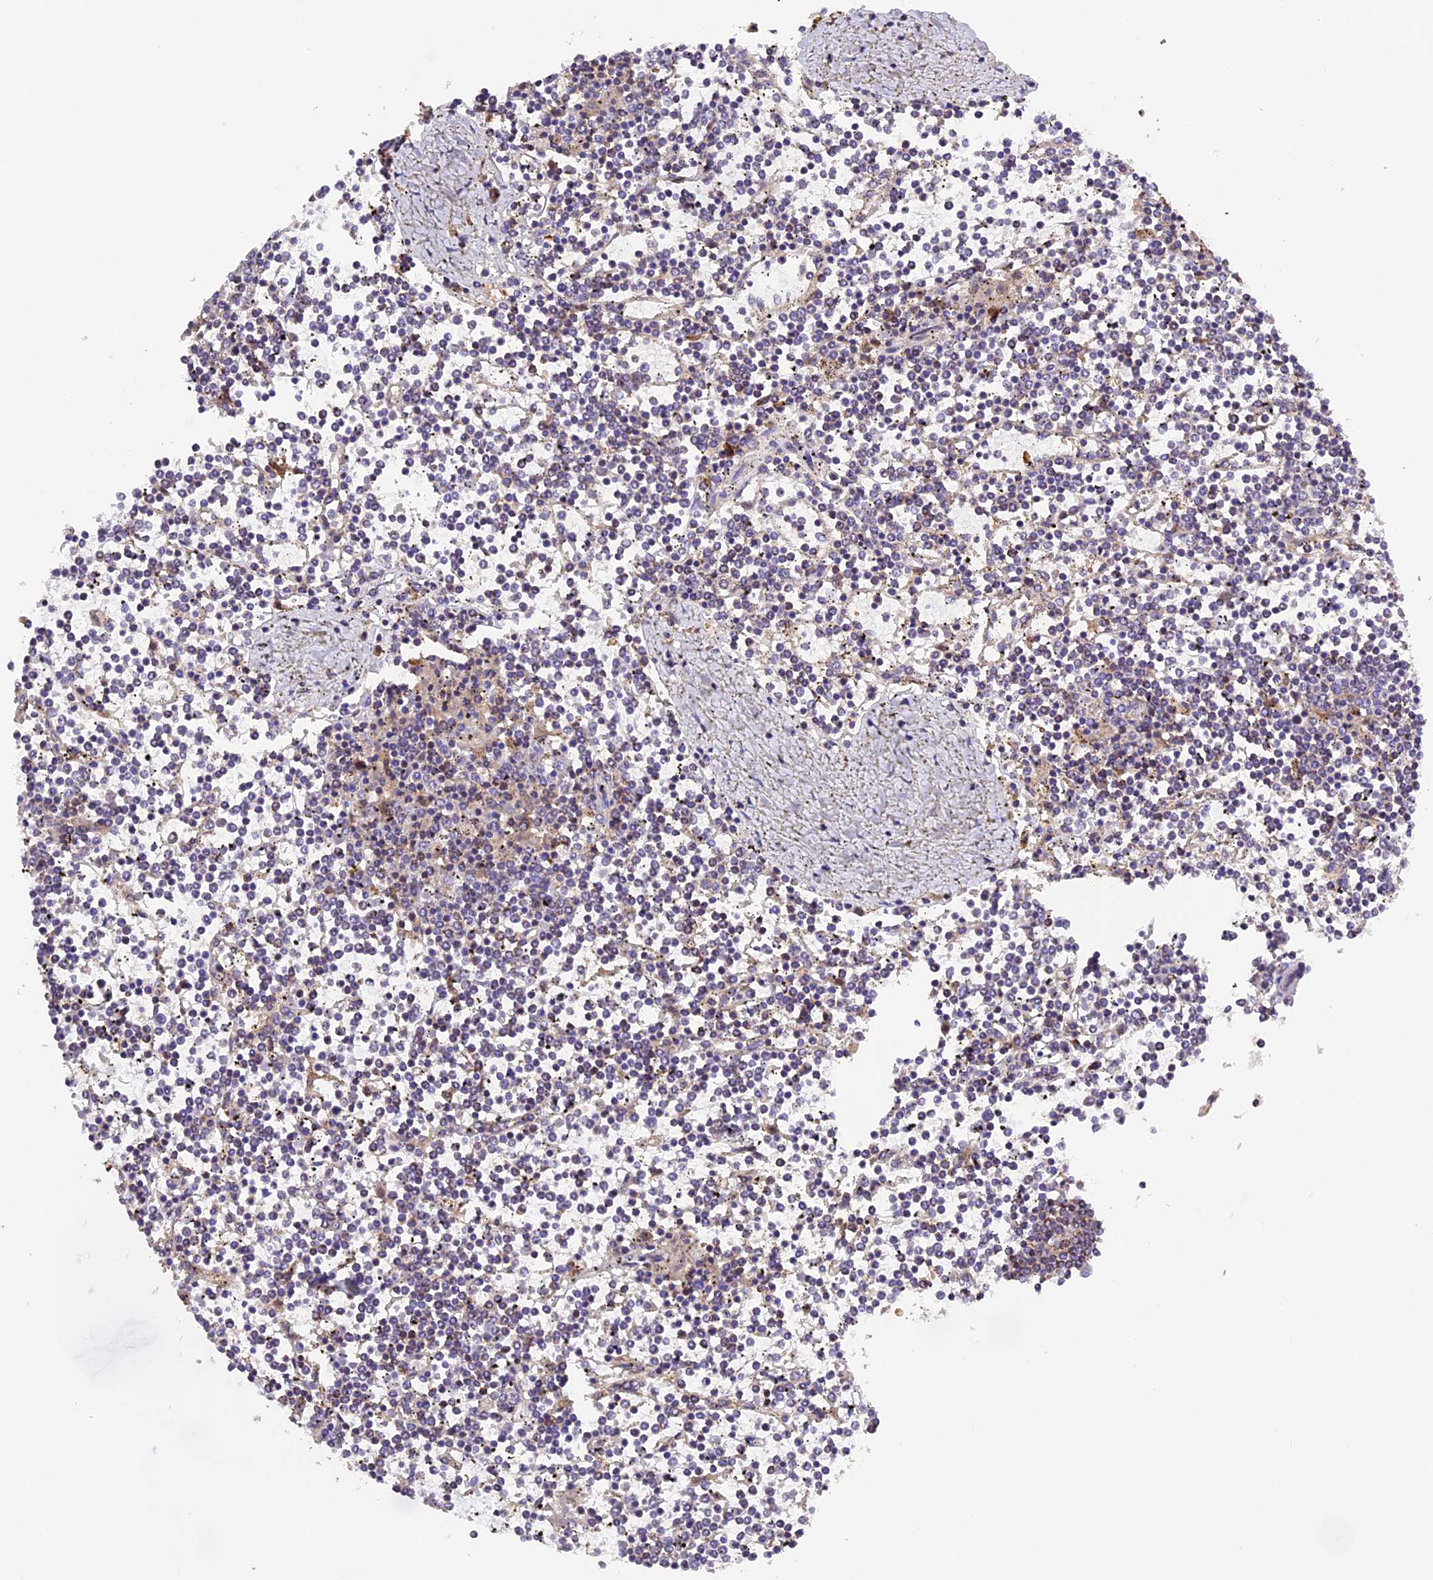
{"staining": {"intensity": "weak", "quantity": "<25%", "location": "cytoplasmic/membranous"}, "tissue": "lymphoma", "cell_type": "Tumor cells", "image_type": "cancer", "snomed": [{"axis": "morphology", "description": "Malignant lymphoma, non-Hodgkin's type, Low grade"}, {"axis": "topography", "description": "Spleen"}], "caption": "Immunohistochemistry (IHC) photomicrograph of human low-grade malignant lymphoma, non-Hodgkin's type stained for a protein (brown), which reveals no staining in tumor cells.", "gene": "METTL22", "patient": {"sex": "female", "age": 19}}